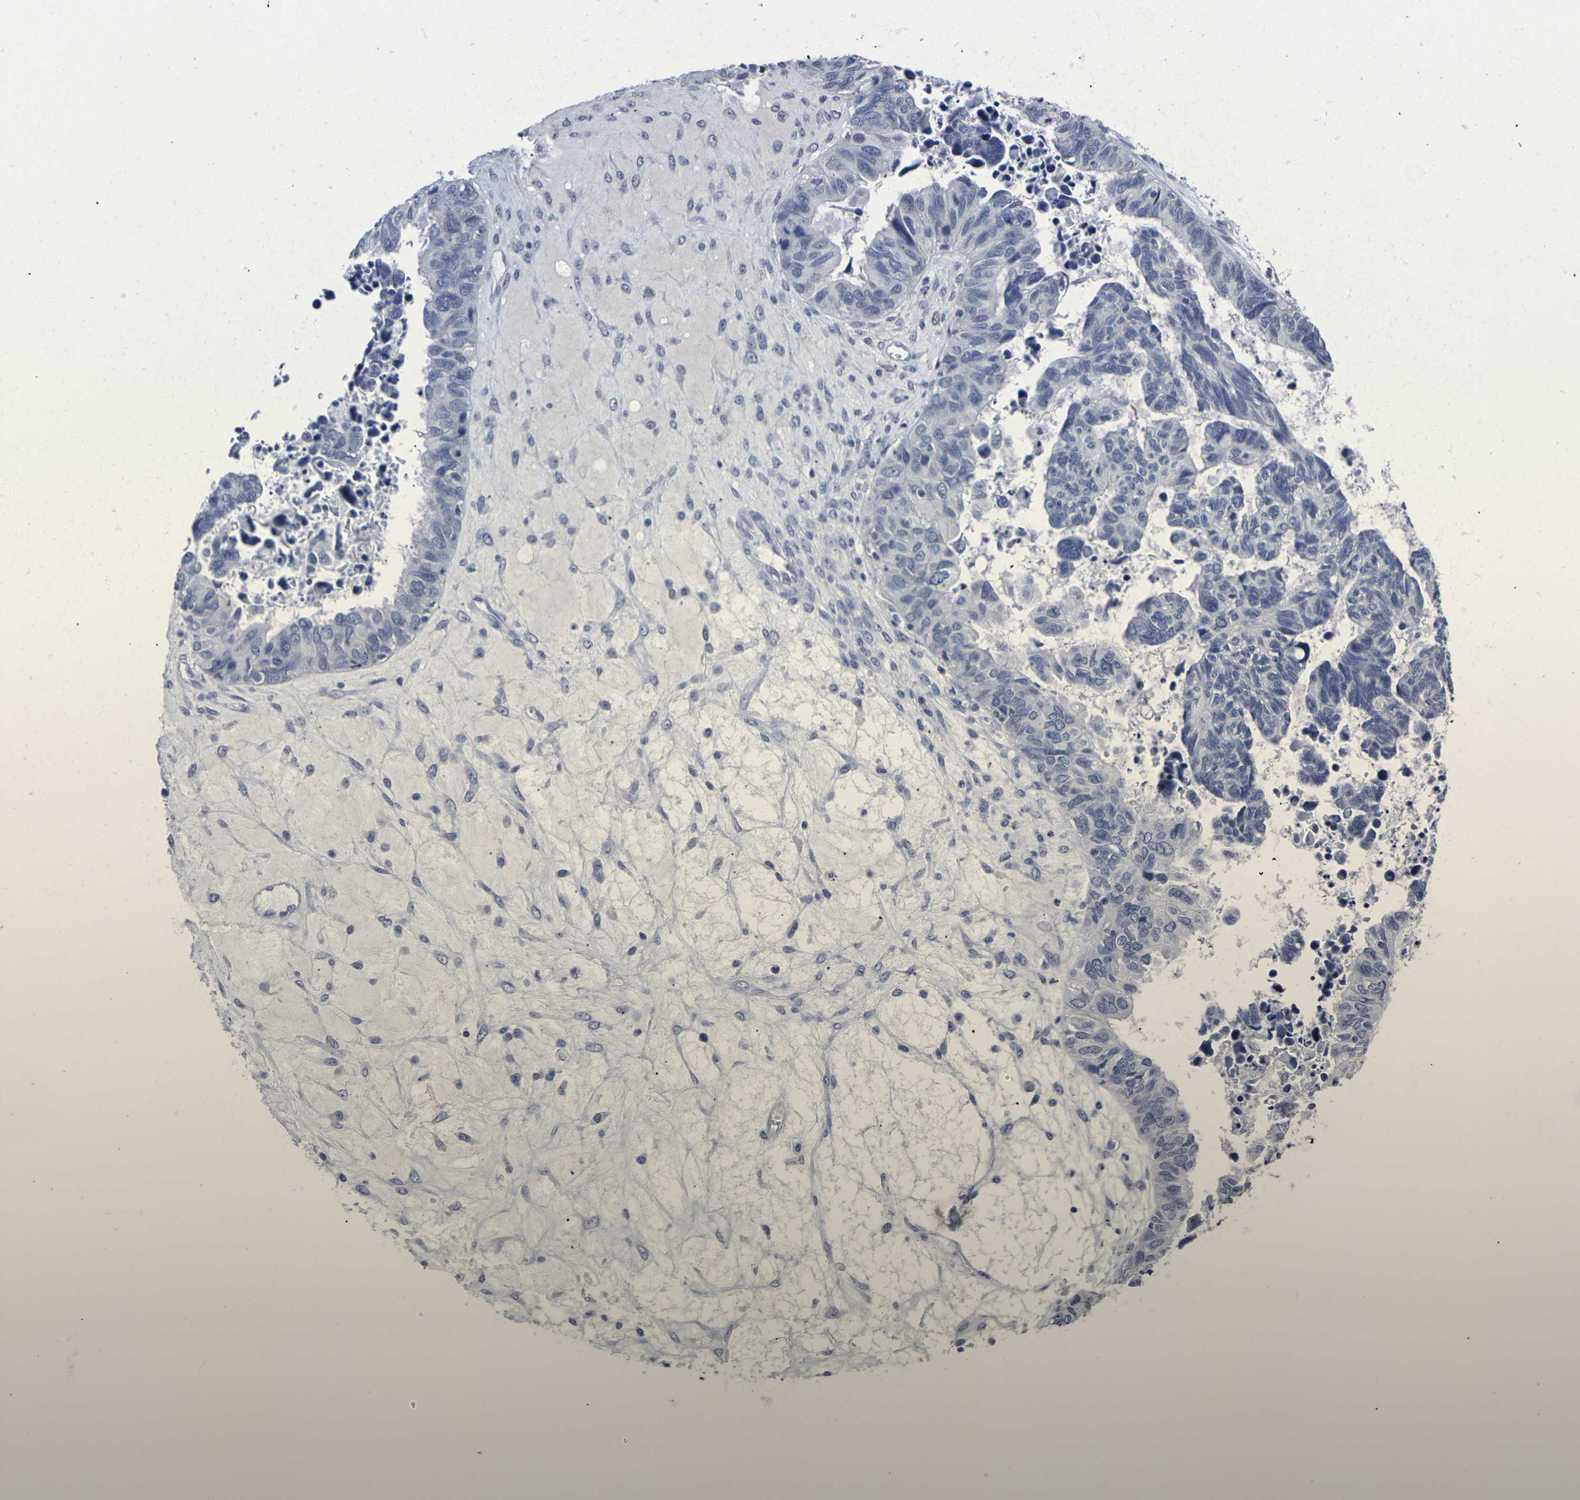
{"staining": {"intensity": "negative", "quantity": "none", "location": "none"}, "tissue": "ovarian cancer", "cell_type": "Tumor cells", "image_type": "cancer", "snomed": [{"axis": "morphology", "description": "Cystadenocarcinoma, serous, NOS"}, {"axis": "topography", "description": "Ovary"}], "caption": "Protein analysis of ovarian cancer (serous cystadenocarcinoma) reveals no significant staining in tumor cells. The staining was performed using DAB to visualize the protein expression in brown, while the nuclei were stained in blue with hematoxylin (Magnification: 20x).", "gene": "MSANTD4", "patient": {"sex": "female", "age": 79}}